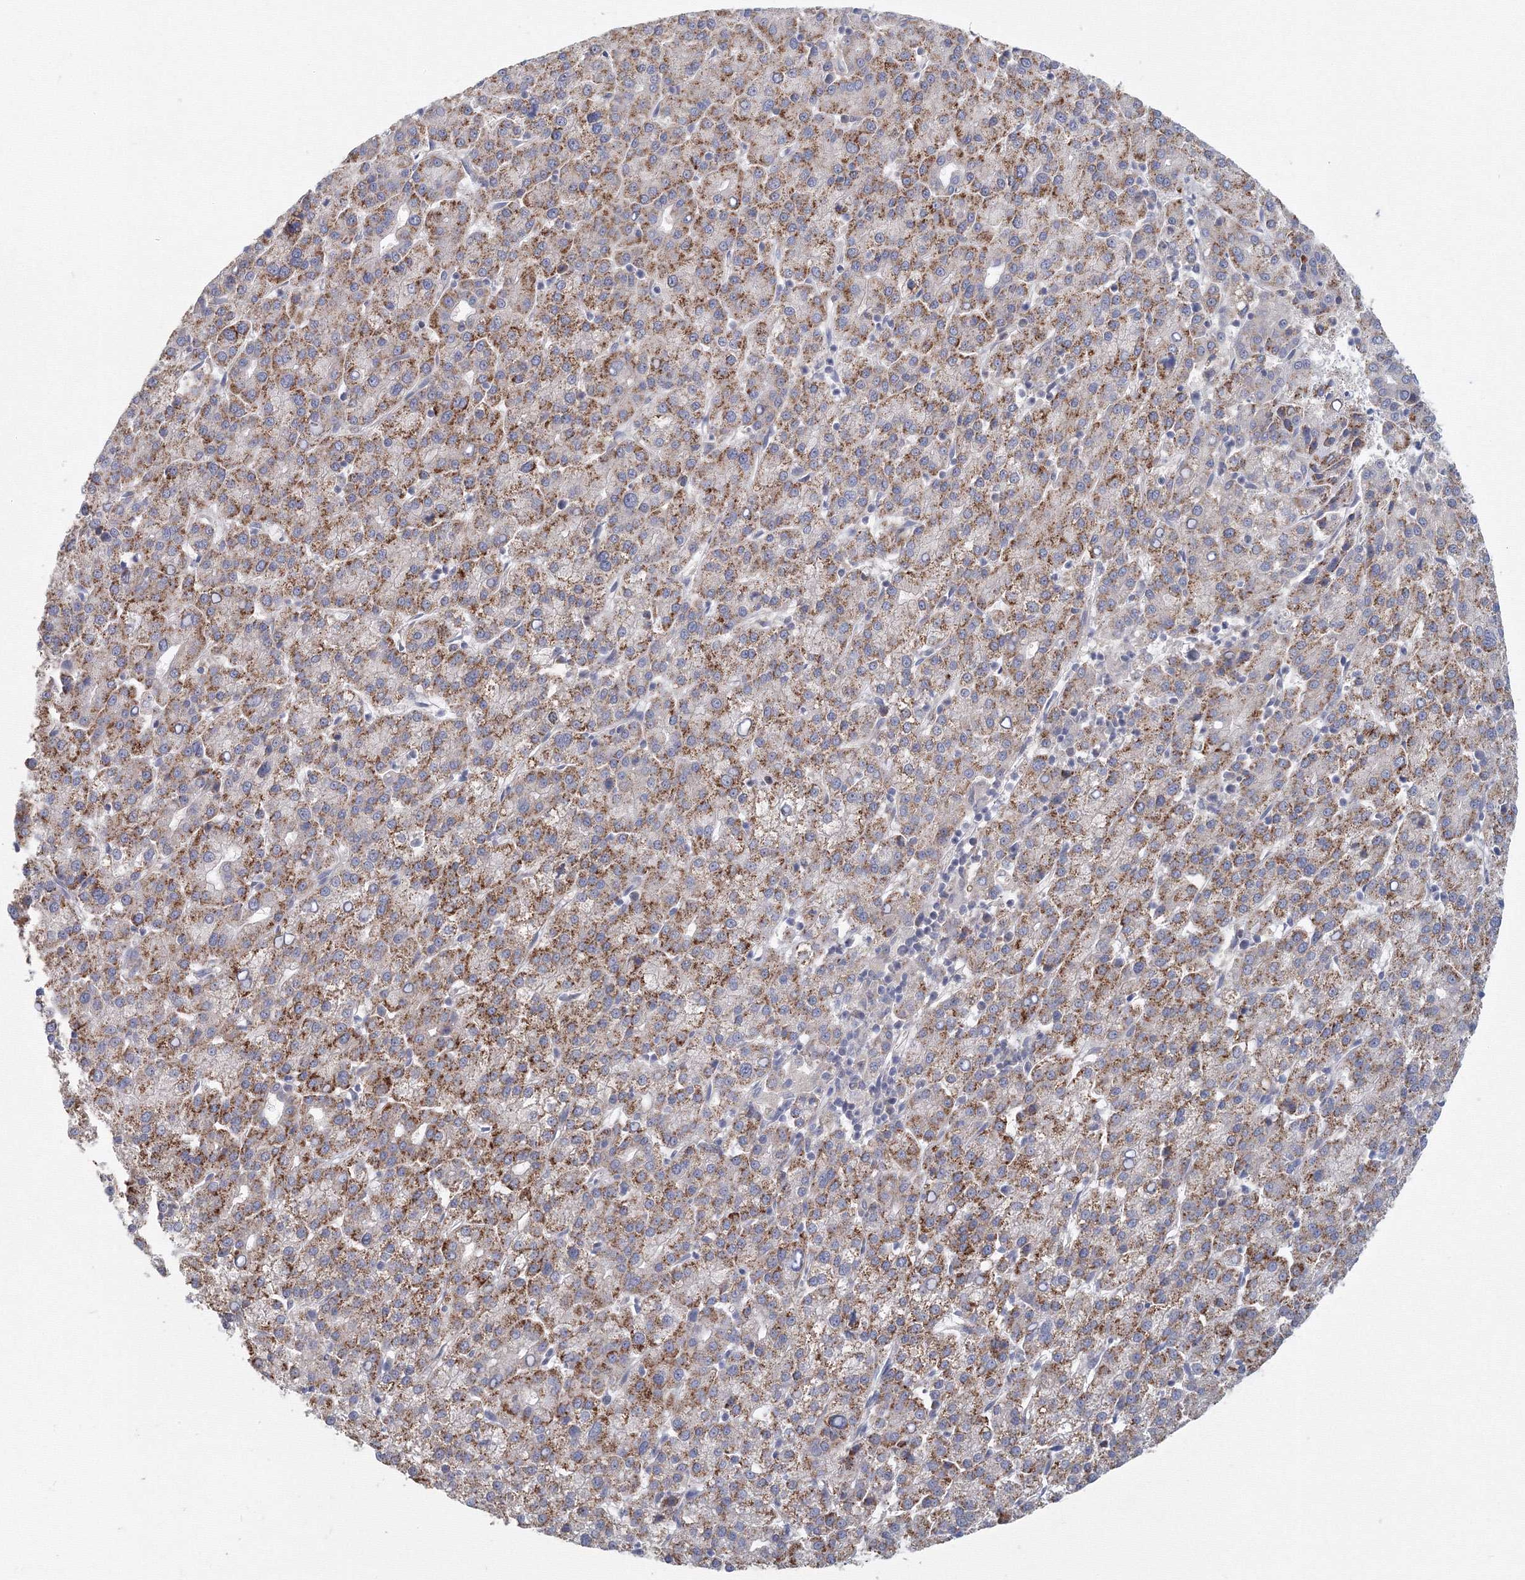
{"staining": {"intensity": "moderate", "quantity": ">75%", "location": "cytoplasmic/membranous"}, "tissue": "liver cancer", "cell_type": "Tumor cells", "image_type": "cancer", "snomed": [{"axis": "morphology", "description": "Carcinoma, Hepatocellular, NOS"}, {"axis": "topography", "description": "Liver"}], "caption": "Immunohistochemistry (IHC) of human hepatocellular carcinoma (liver) demonstrates medium levels of moderate cytoplasmic/membranous positivity in about >75% of tumor cells. (DAB IHC, brown staining for protein, blue staining for nuclei).", "gene": "TACC2", "patient": {"sex": "female", "age": 58}}